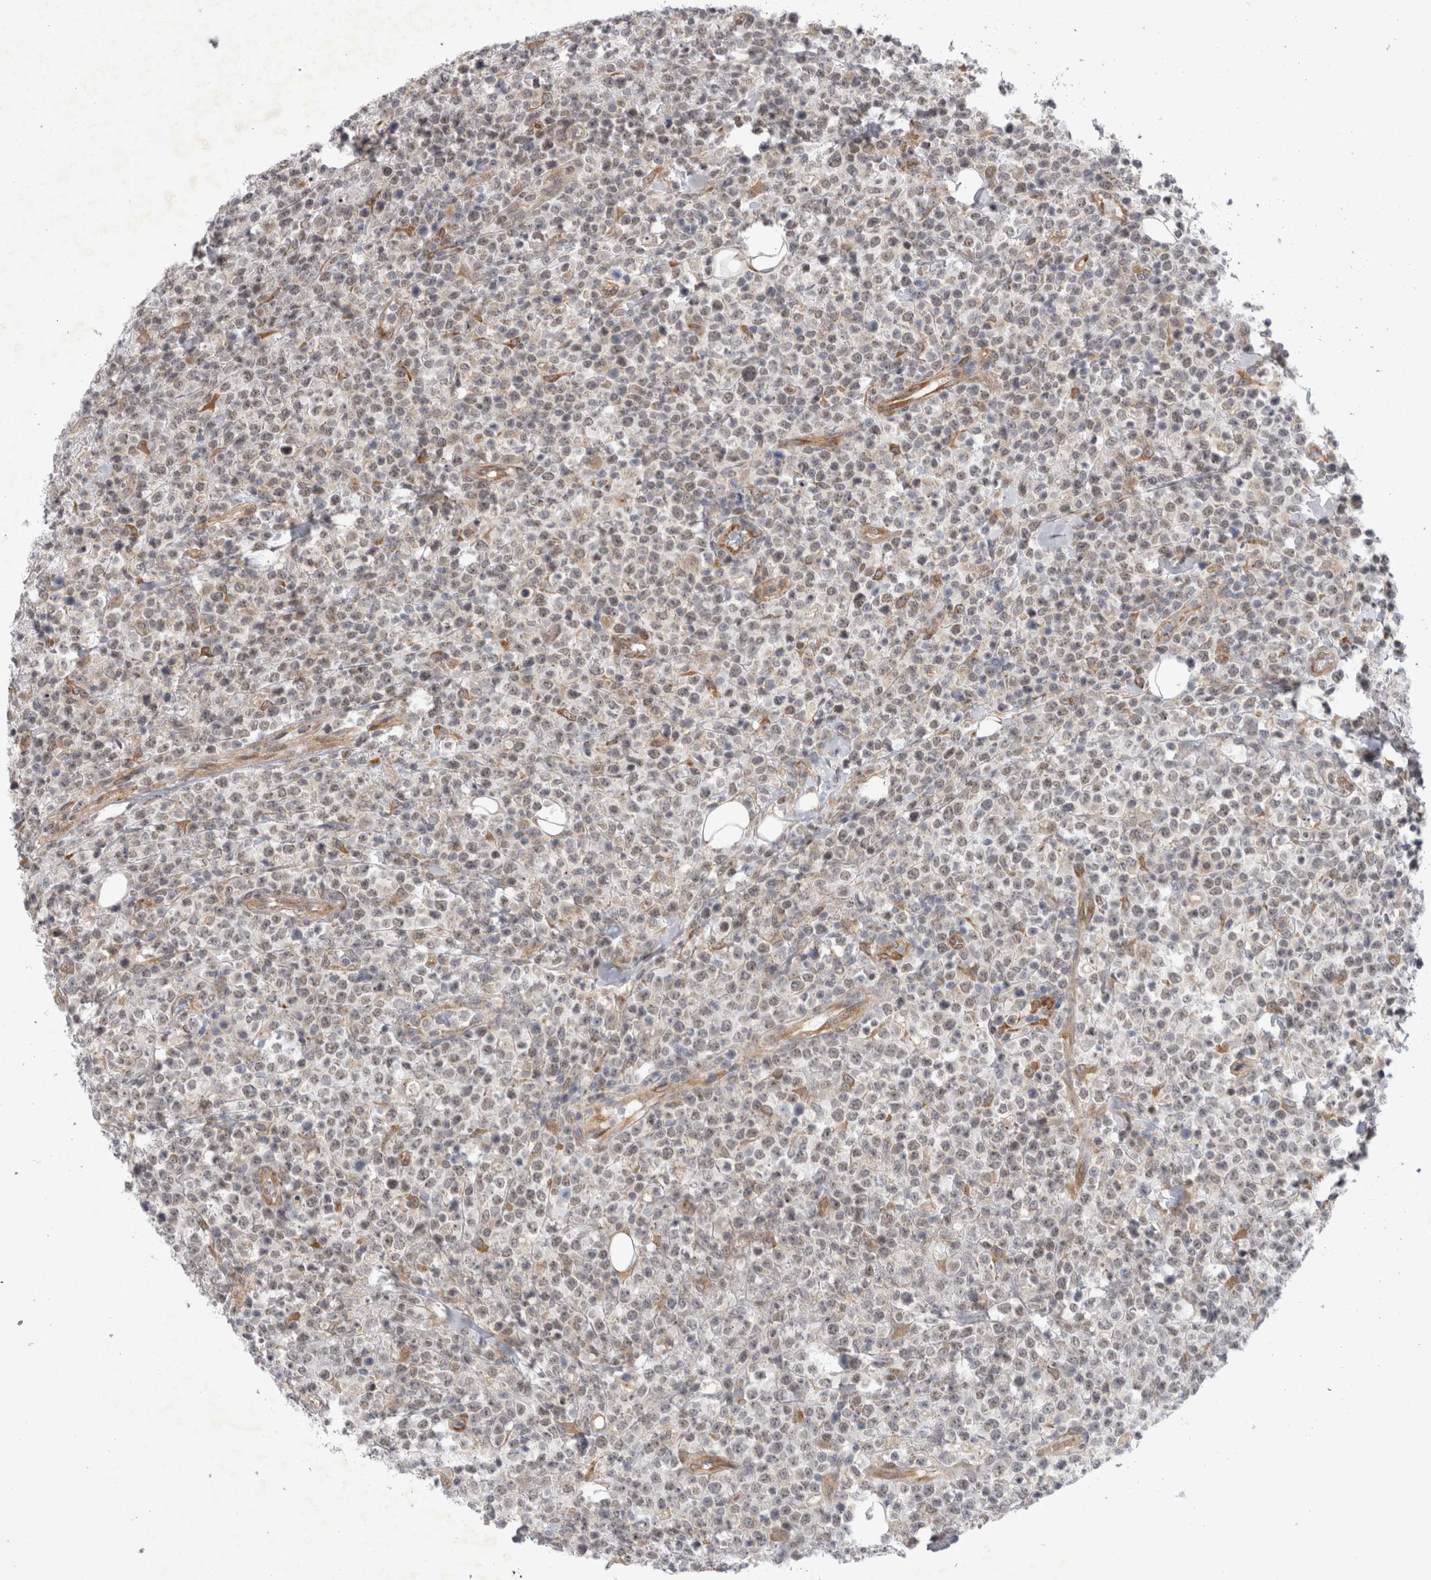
{"staining": {"intensity": "weak", "quantity": "<25%", "location": "nuclear"}, "tissue": "lymphoma", "cell_type": "Tumor cells", "image_type": "cancer", "snomed": [{"axis": "morphology", "description": "Malignant lymphoma, non-Hodgkin's type, High grade"}, {"axis": "topography", "description": "Colon"}], "caption": "The IHC image has no significant staining in tumor cells of lymphoma tissue.", "gene": "PARP11", "patient": {"sex": "female", "age": 53}}